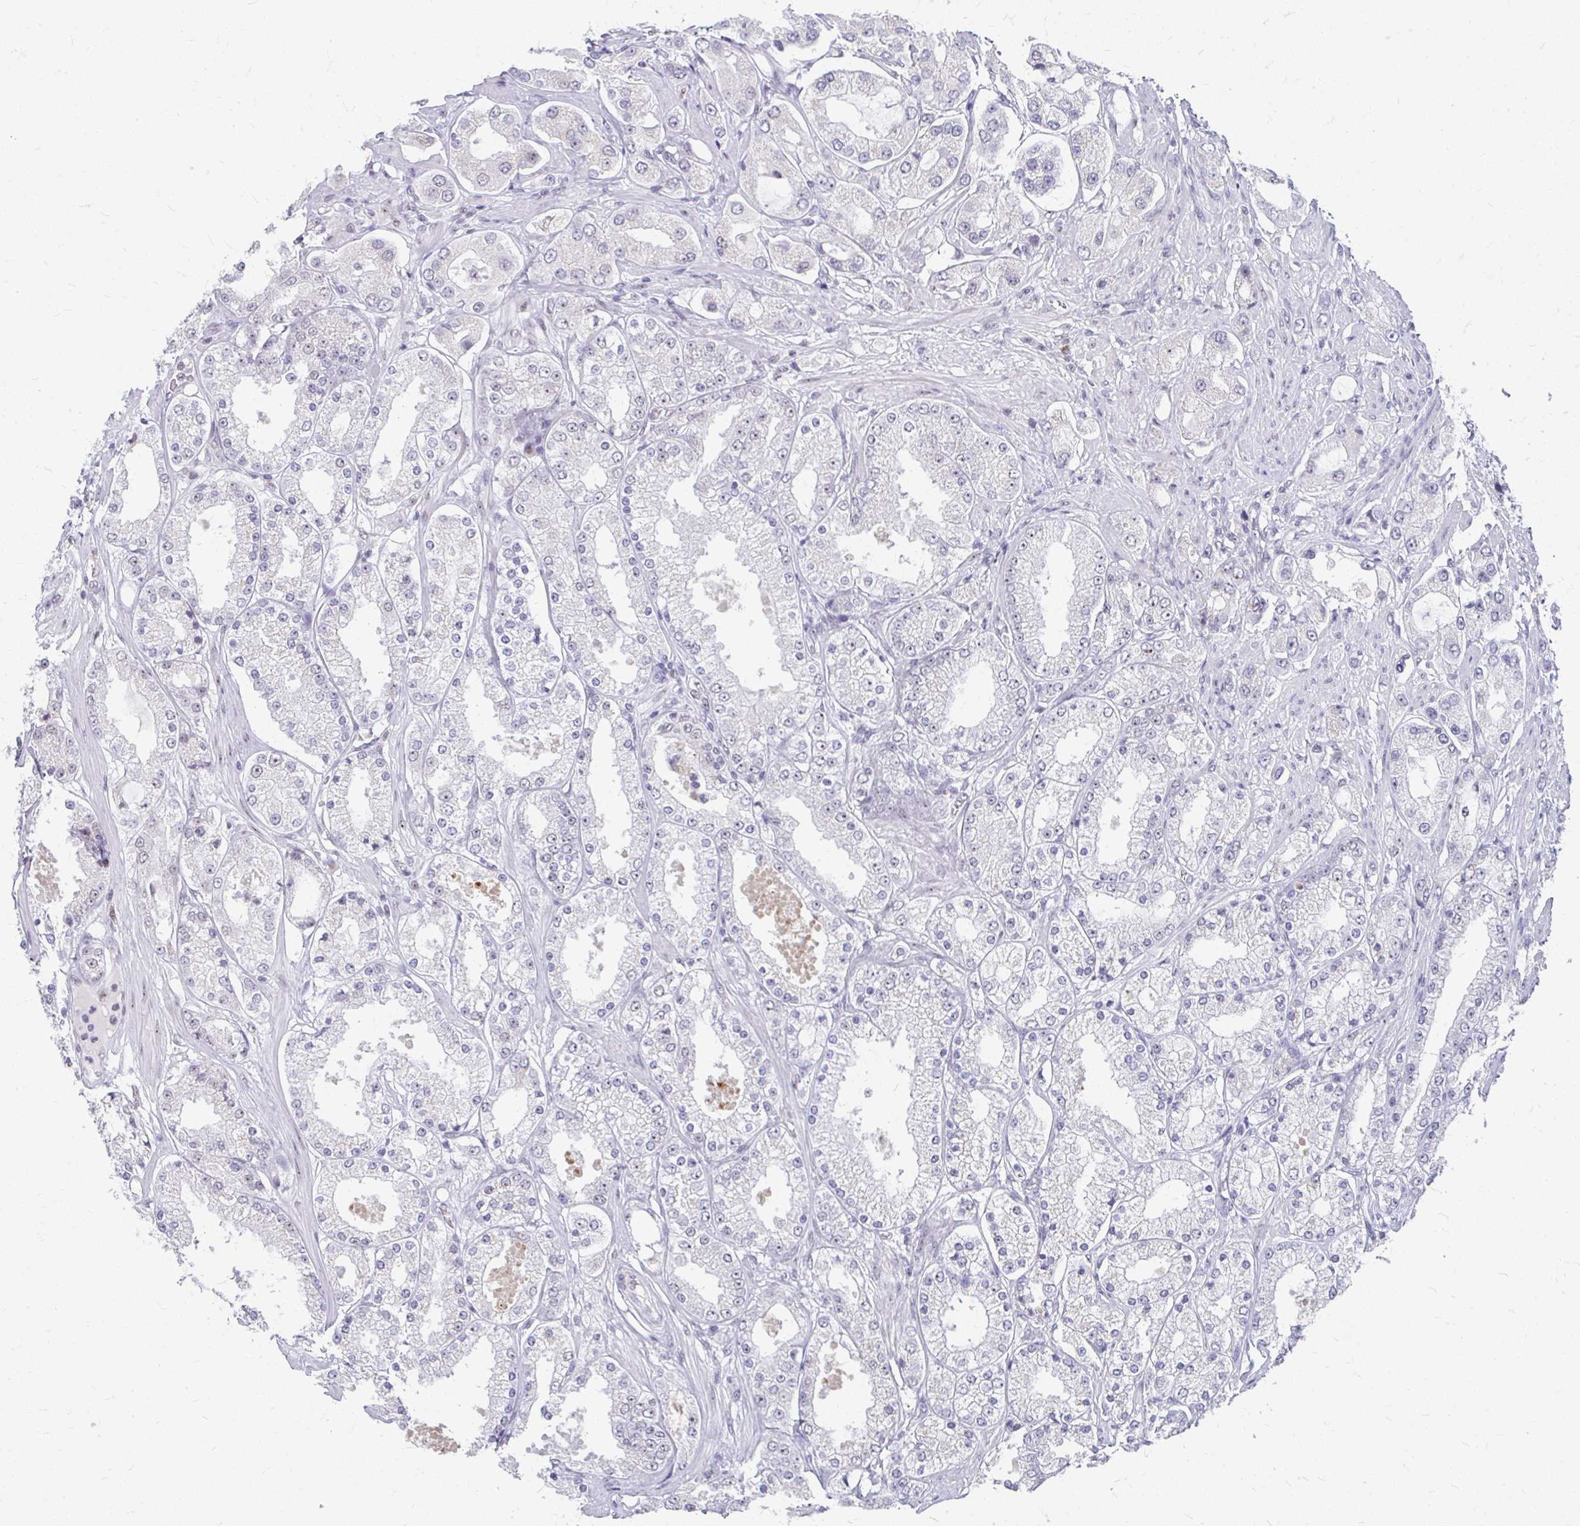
{"staining": {"intensity": "negative", "quantity": "none", "location": "none"}, "tissue": "prostate cancer", "cell_type": "Tumor cells", "image_type": "cancer", "snomed": [{"axis": "morphology", "description": "Adenocarcinoma, High grade"}, {"axis": "topography", "description": "Prostate"}], "caption": "An immunohistochemistry micrograph of prostate cancer (adenocarcinoma (high-grade)) is shown. There is no staining in tumor cells of prostate cancer (adenocarcinoma (high-grade)).", "gene": "GTF2H1", "patient": {"sex": "male", "age": 68}}